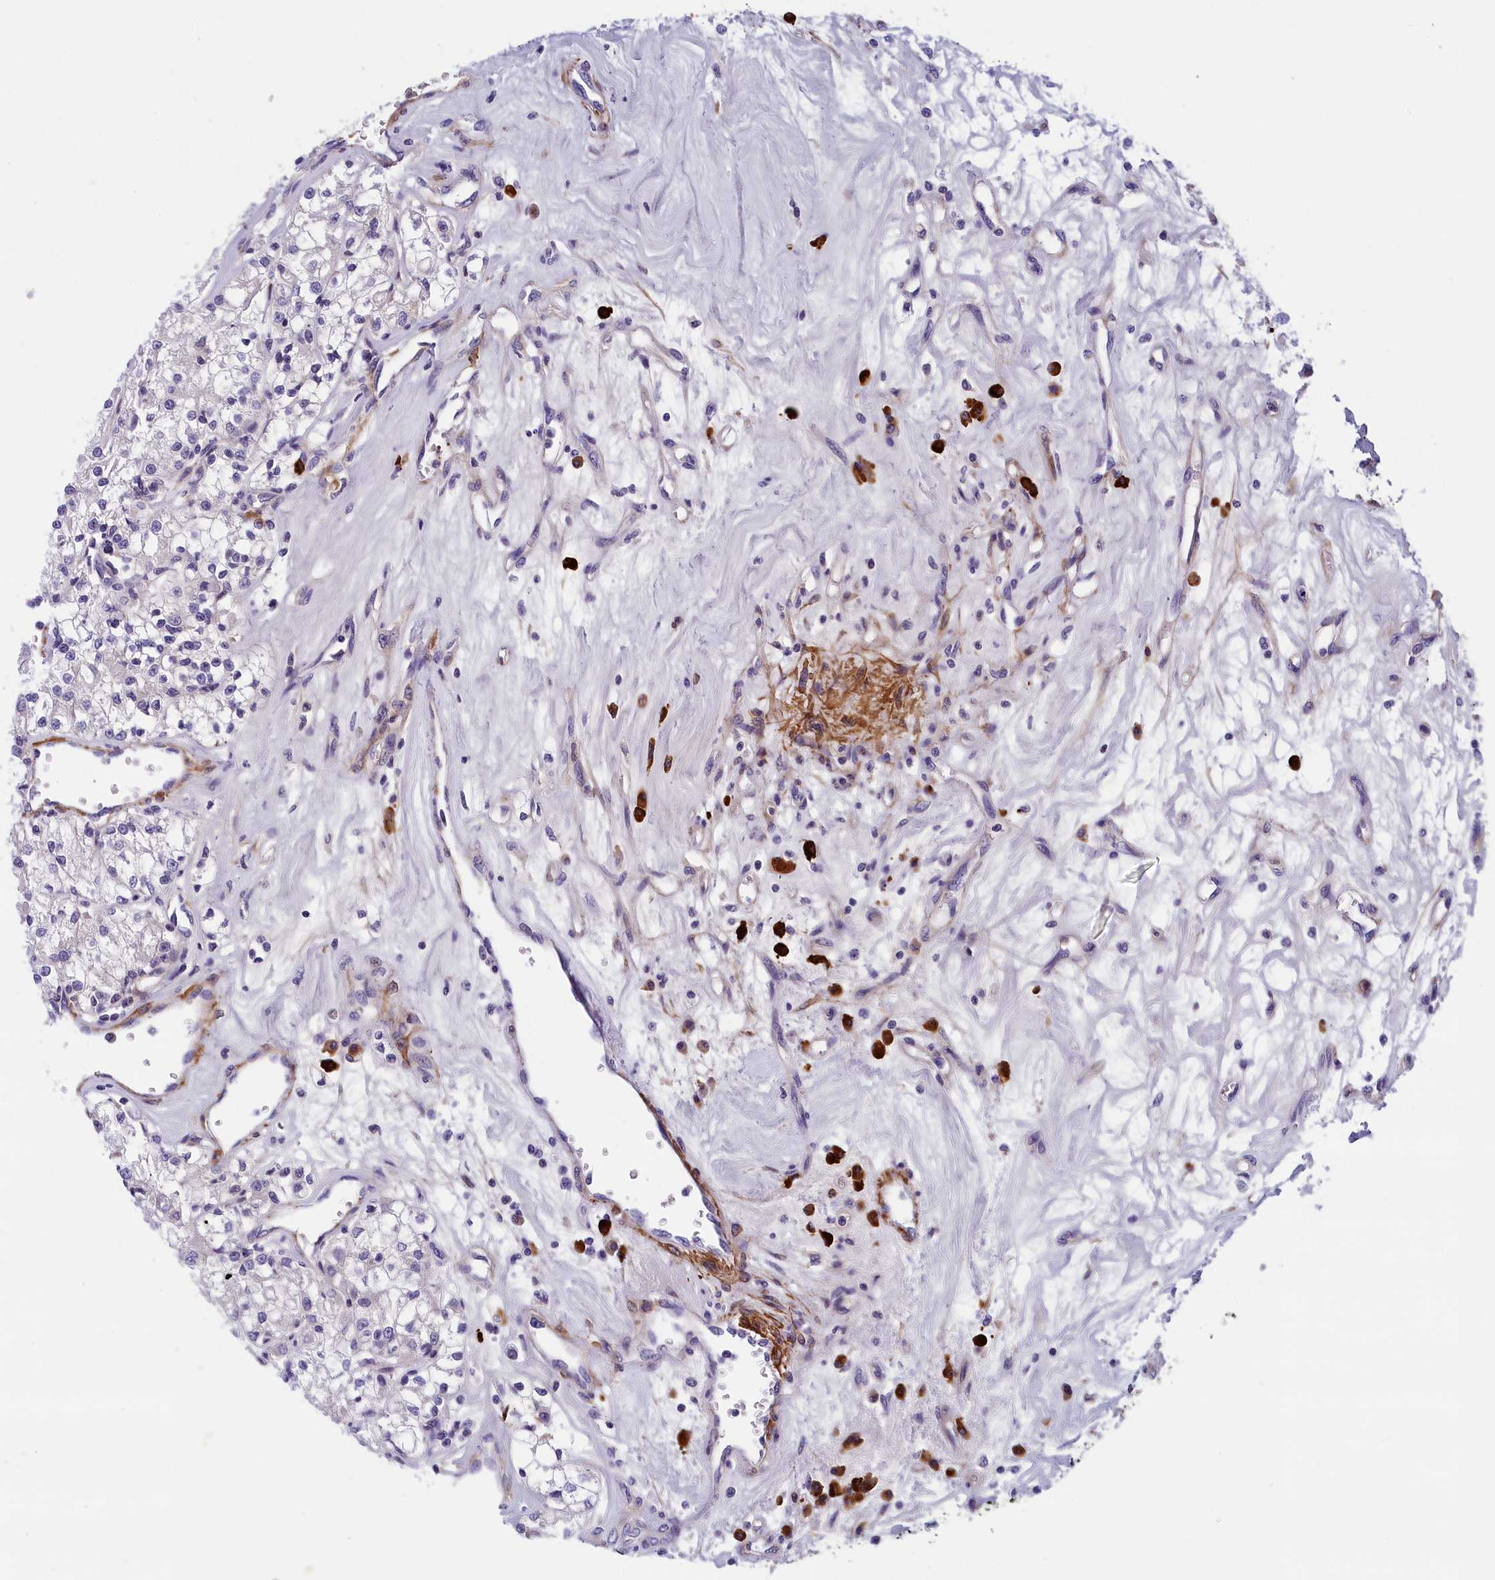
{"staining": {"intensity": "negative", "quantity": "none", "location": "none"}, "tissue": "renal cancer", "cell_type": "Tumor cells", "image_type": "cancer", "snomed": [{"axis": "morphology", "description": "Adenocarcinoma, NOS"}, {"axis": "topography", "description": "Kidney"}], "caption": "This is an immunohistochemistry micrograph of human renal cancer. There is no positivity in tumor cells.", "gene": "BCL2L13", "patient": {"sex": "female", "age": 59}}